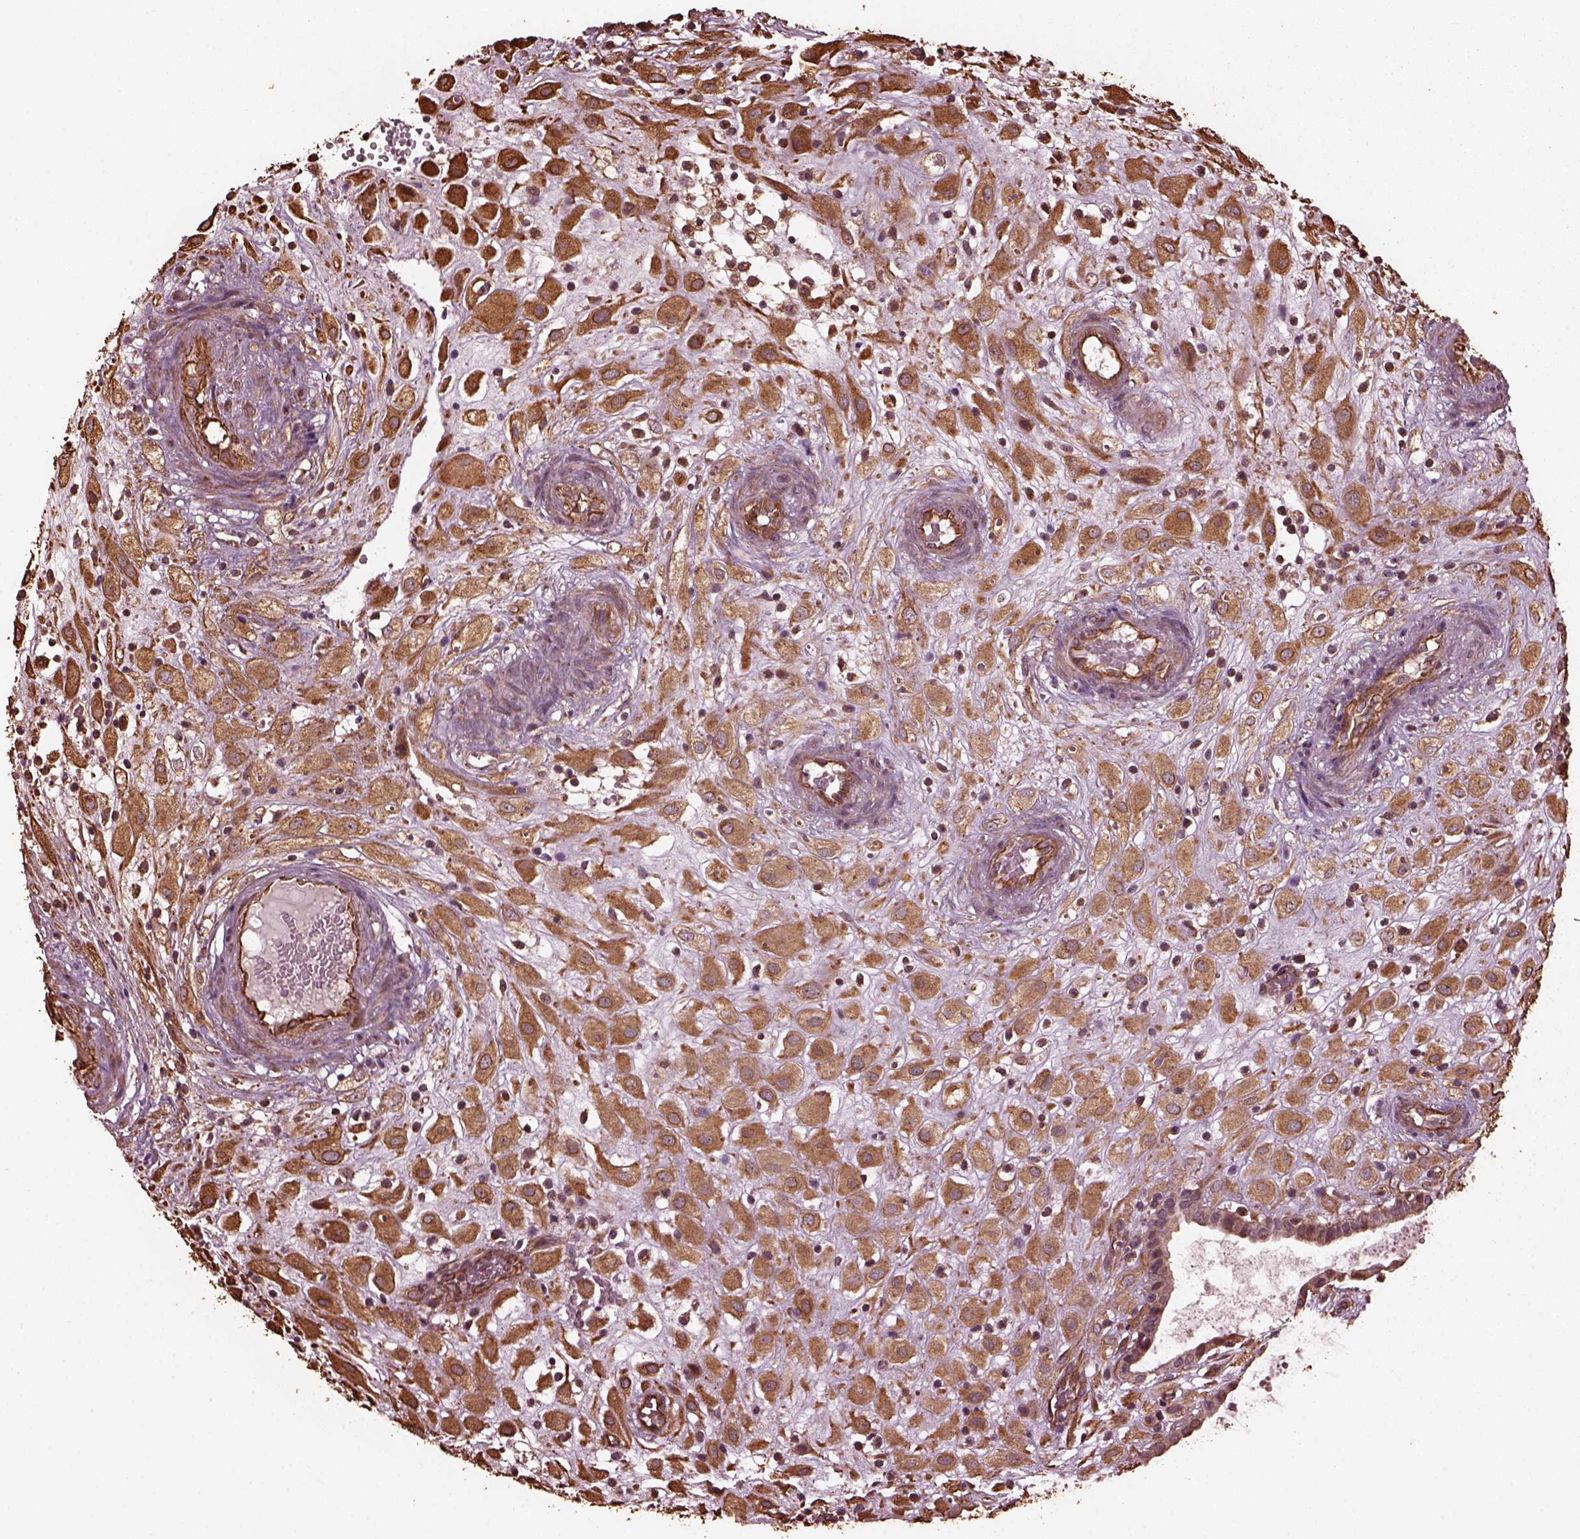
{"staining": {"intensity": "moderate", "quantity": ">75%", "location": "cytoplasmic/membranous"}, "tissue": "placenta", "cell_type": "Decidual cells", "image_type": "normal", "snomed": [{"axis": "morphology", "description": "Normal tissue, NOS"}, {"axis": "topography", "description": "Placenta"}], "caption": "Brown immunohistochemical staining in normal human placenta exhibits moderate cytoplasmic/membranous positivity in approximately >75% of decidual cells.", "gene": "GTPBP1", "patient": {"sex": "female", "age": 24}}